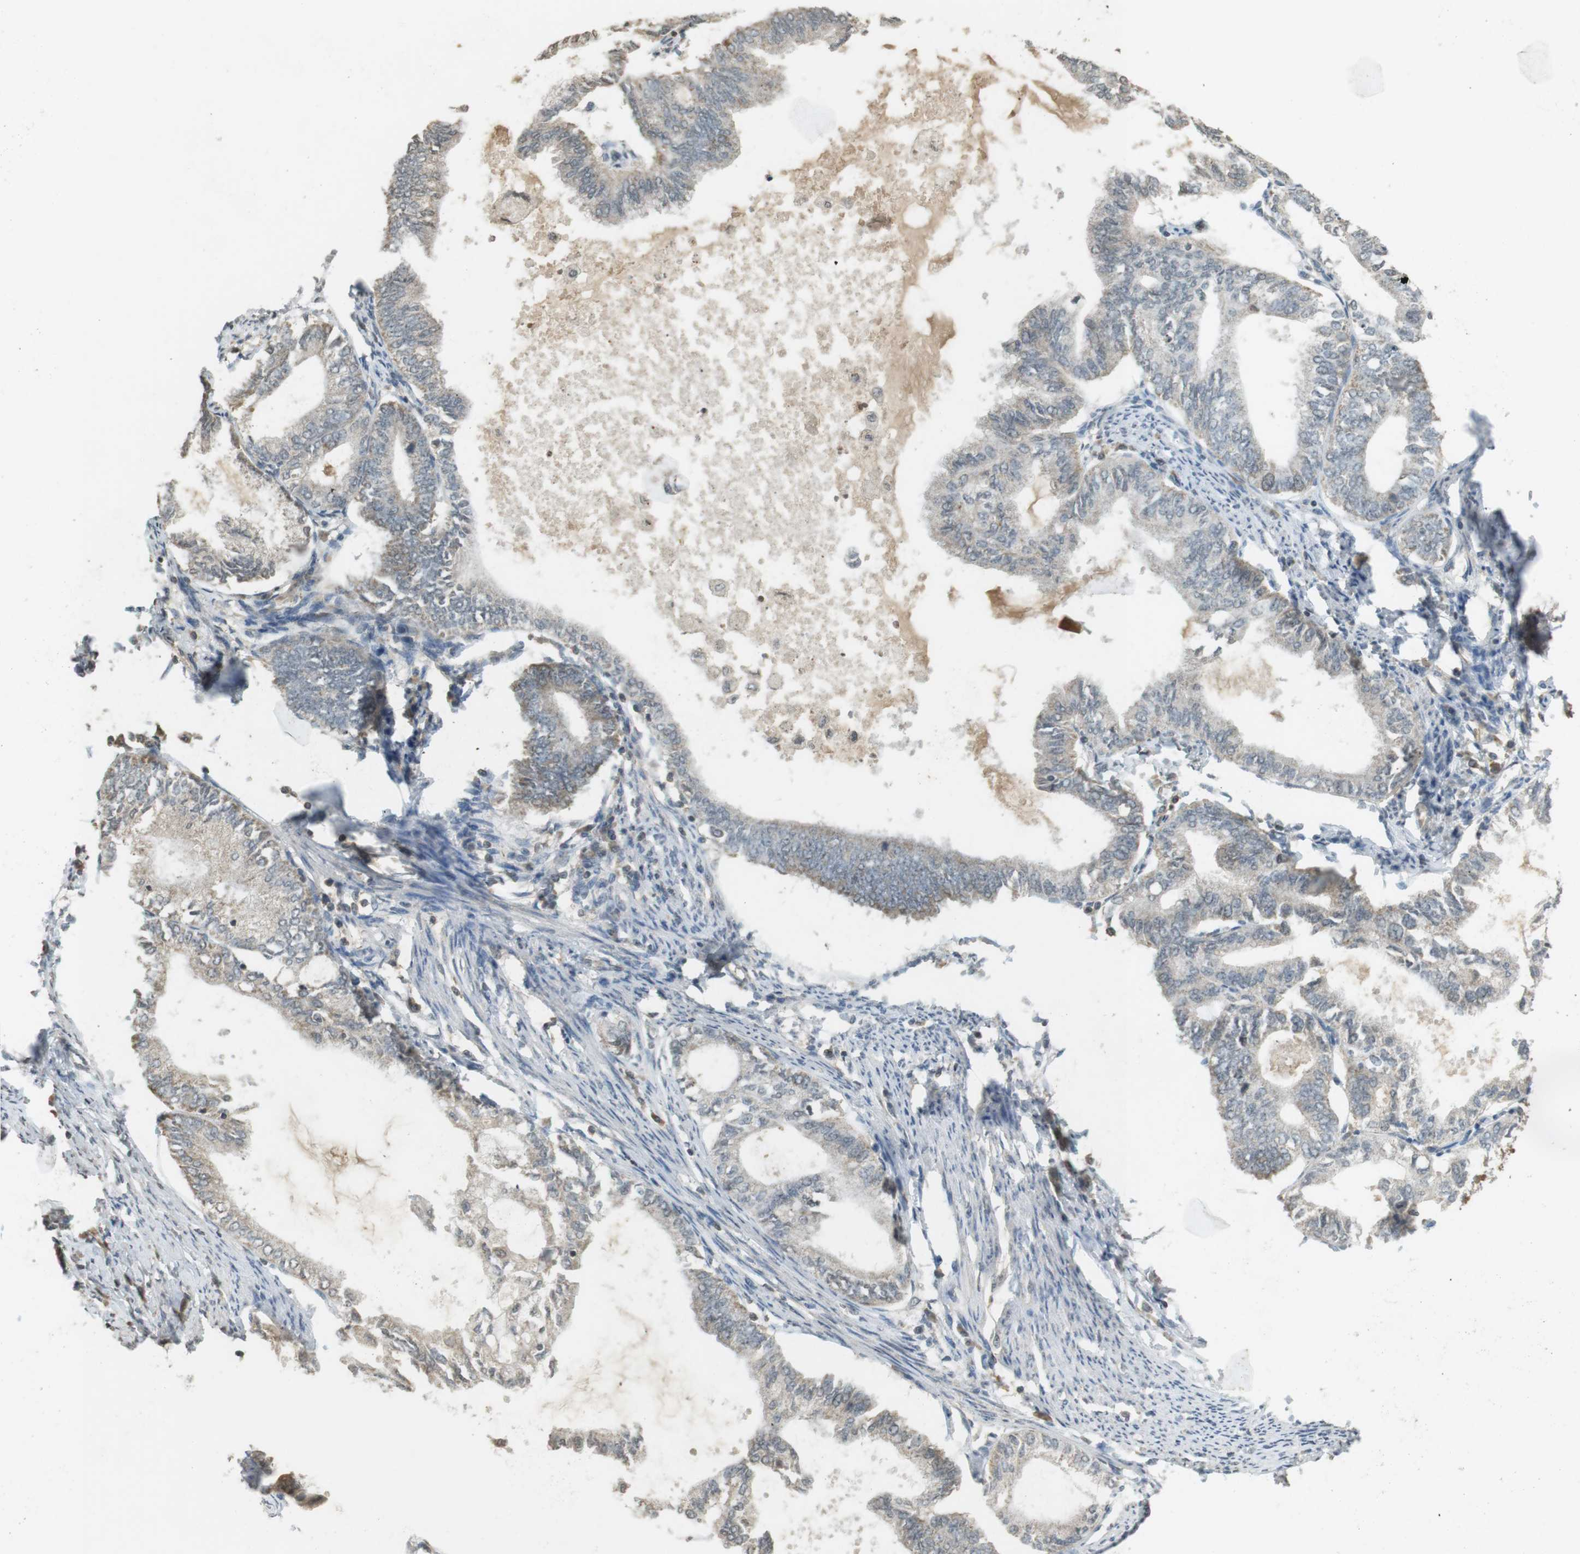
{"staining": {"intensity": "negative", "quantity": "none", "location": "none"}, "tissue": "endometrial cancer", "cell_type": "Tumor cells", "image_type": "cancer", "snomed": [{"axis": "morphology", "description": "Adenocarcinoma, NOS"}, {"axis": "topography", "description": "Endometrium"}], "caption": "Adenocarcinoma (endometrial) was stained to show a protein in brown. There is no significant expression in tumor cells. (Stains: DAB immunohistochemistry (IHC) with hematoxylin counter stain, Microscopy: brightfield microscopy at high magnification).", "gene": "SRR", "patient": {"sex": "female", "age": 86}}